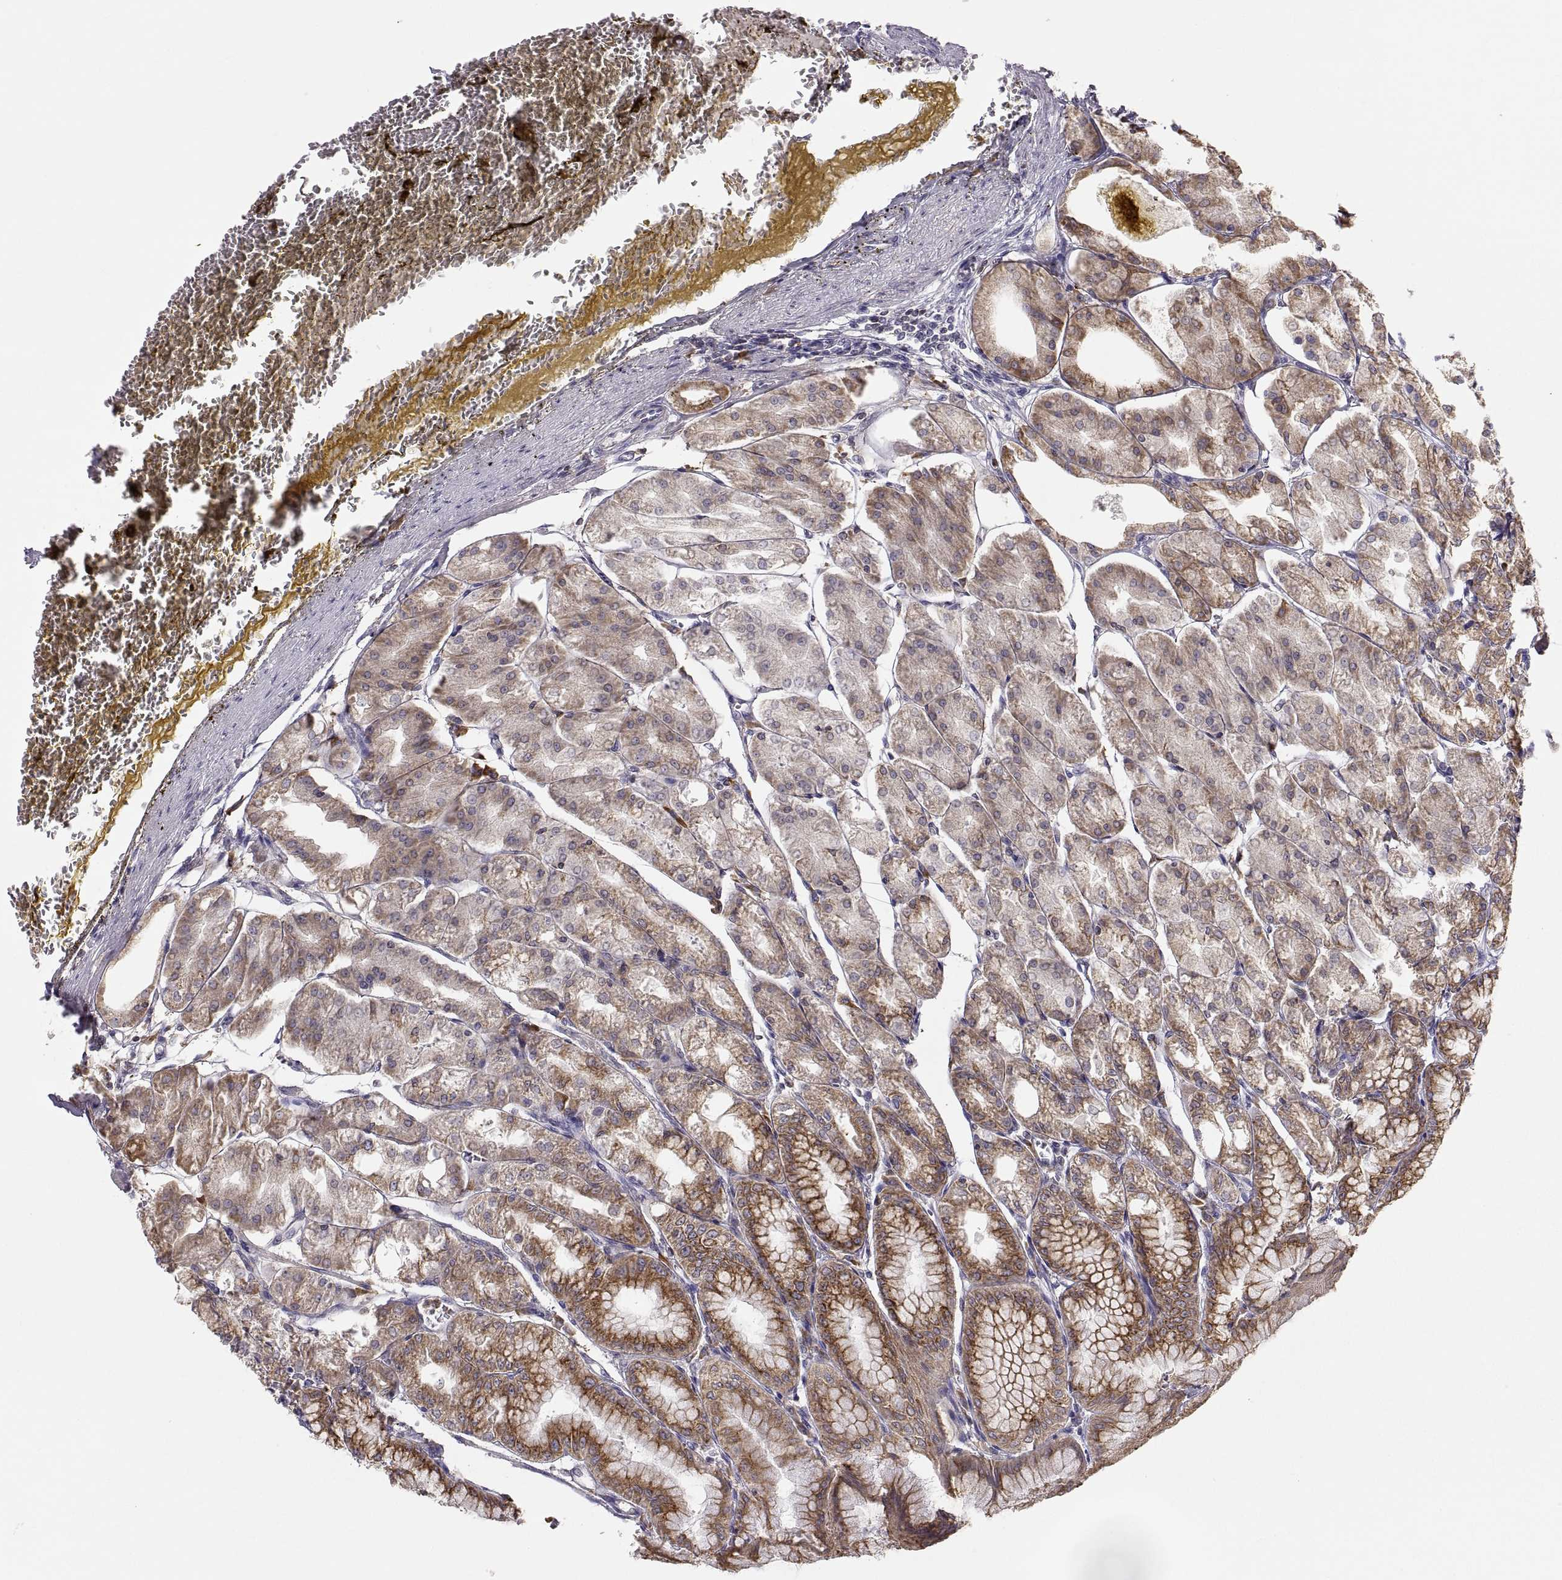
{"staining": {"intensity": "moderate", "quantity": "25%-75%", "location": "cytoplasmic/membranous"}, "tissue": "stomach", "cell_type": "Glandular cells", "image_type": "normal", "snomed": [{"axis": "morphology", "description": "Normal tissue, NOS"}, {"axis": "topography", "description": "Stomach, lower"}], "caption": "Immunohistochemistry (IHC) (DAB) staining of unremarkable stomach exhibits moderate cytoplasmic/membranous protein staining in approximately 25%-75% of glandular cells.", "gene": "ERO1A", "patient": {"sex": "male", "age": 71}}